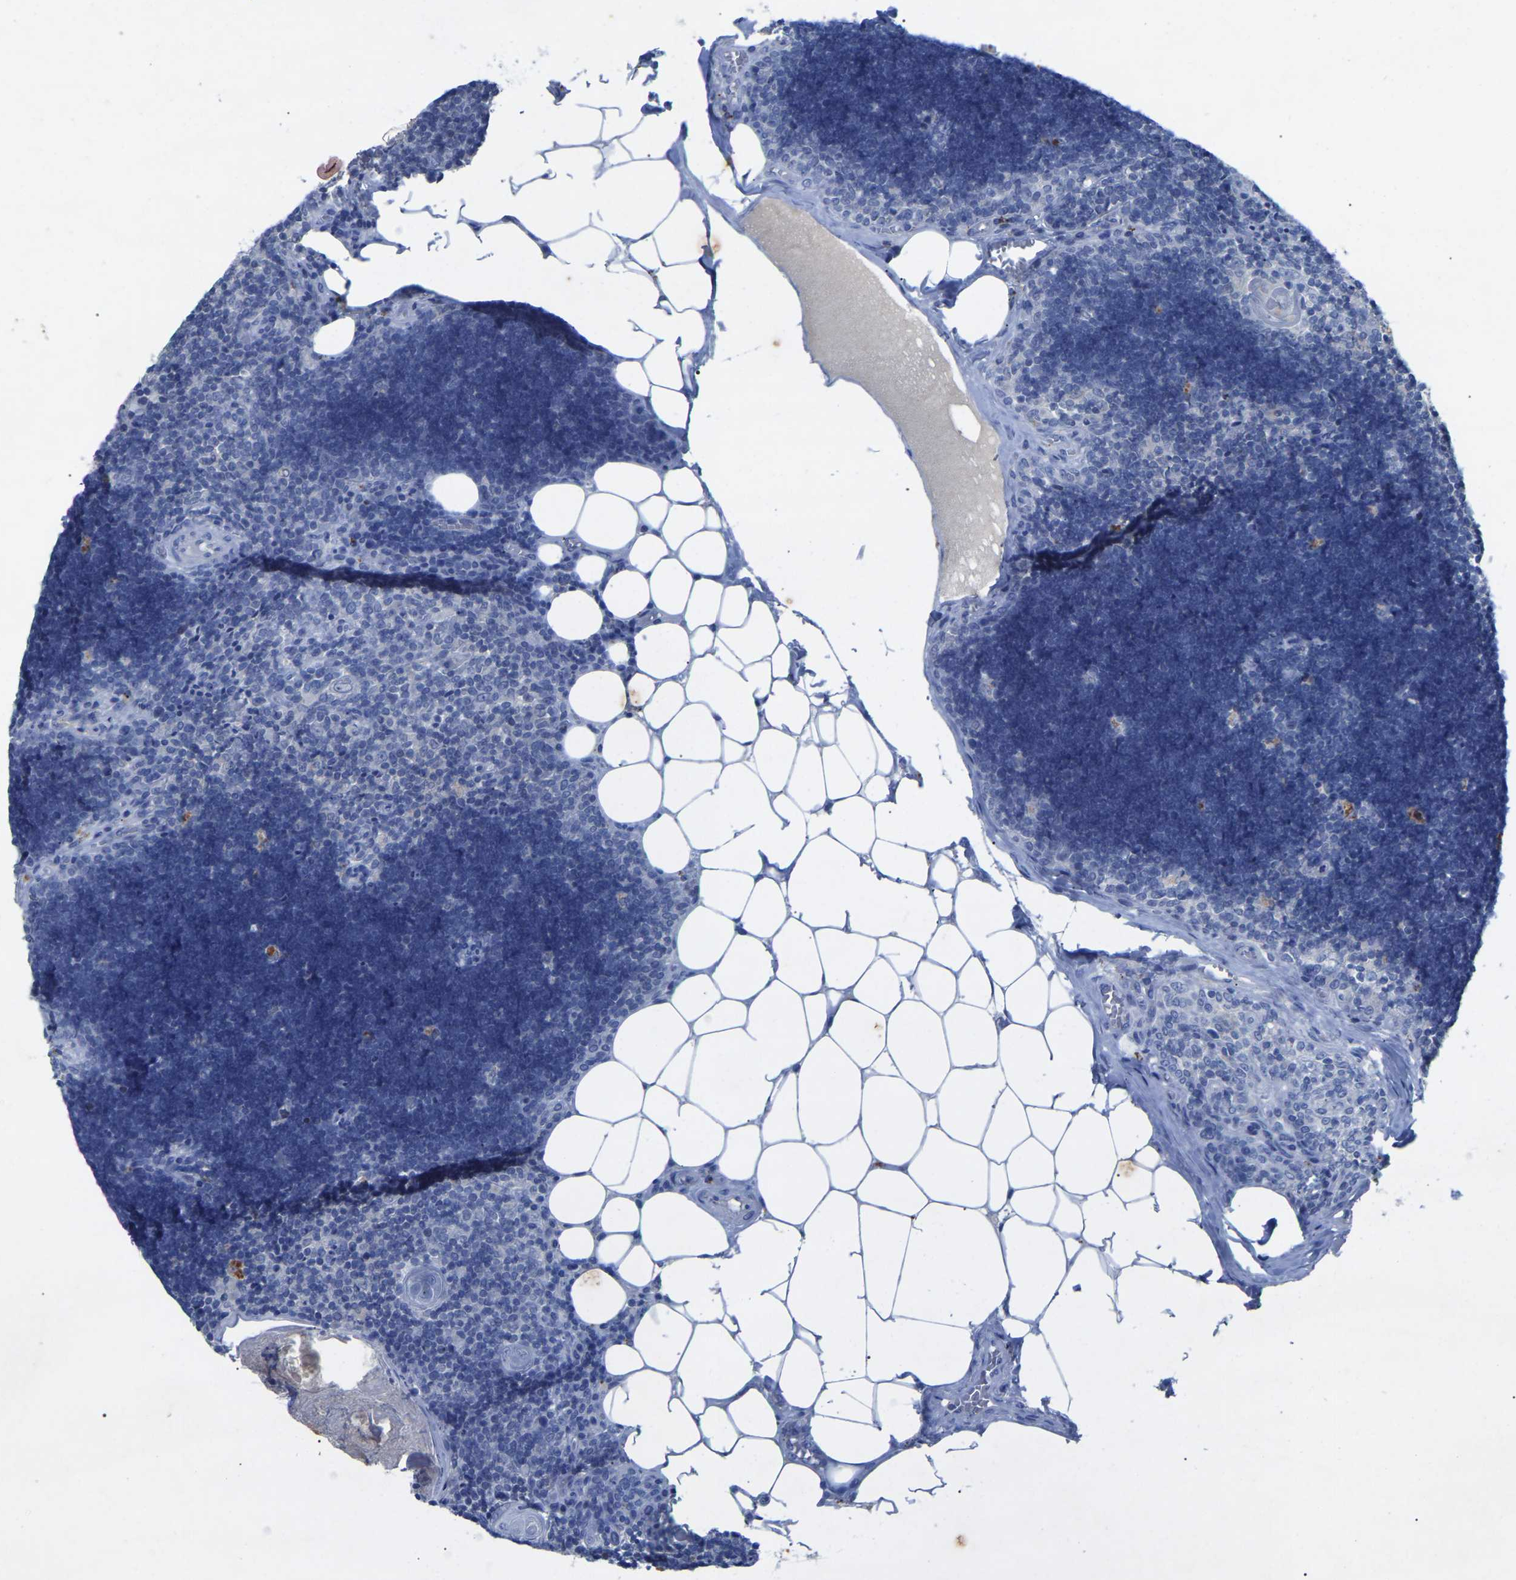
{"staining": {"intensity": "negative", "quantity": "none", "location": "none"}, "tissue": "lymph node", "cell_type": "Germinal center cells", "image_type": "normal", "snomed": [{"axis": "morphology", "description": "Normal tissue, NOS"}, {"axis": "topography", "description": "Lymph node"}], "caption": "Normal lymph node was stained to show a protein in brown. There is no significant staining in germinal center cells. (Brightfield microscopy of DAB (3,3'-diaminobenzidine) immunohistochemistry at high magnification).", "gene": "SMPD2", "patient": {"sex": "male", "age": 33}}